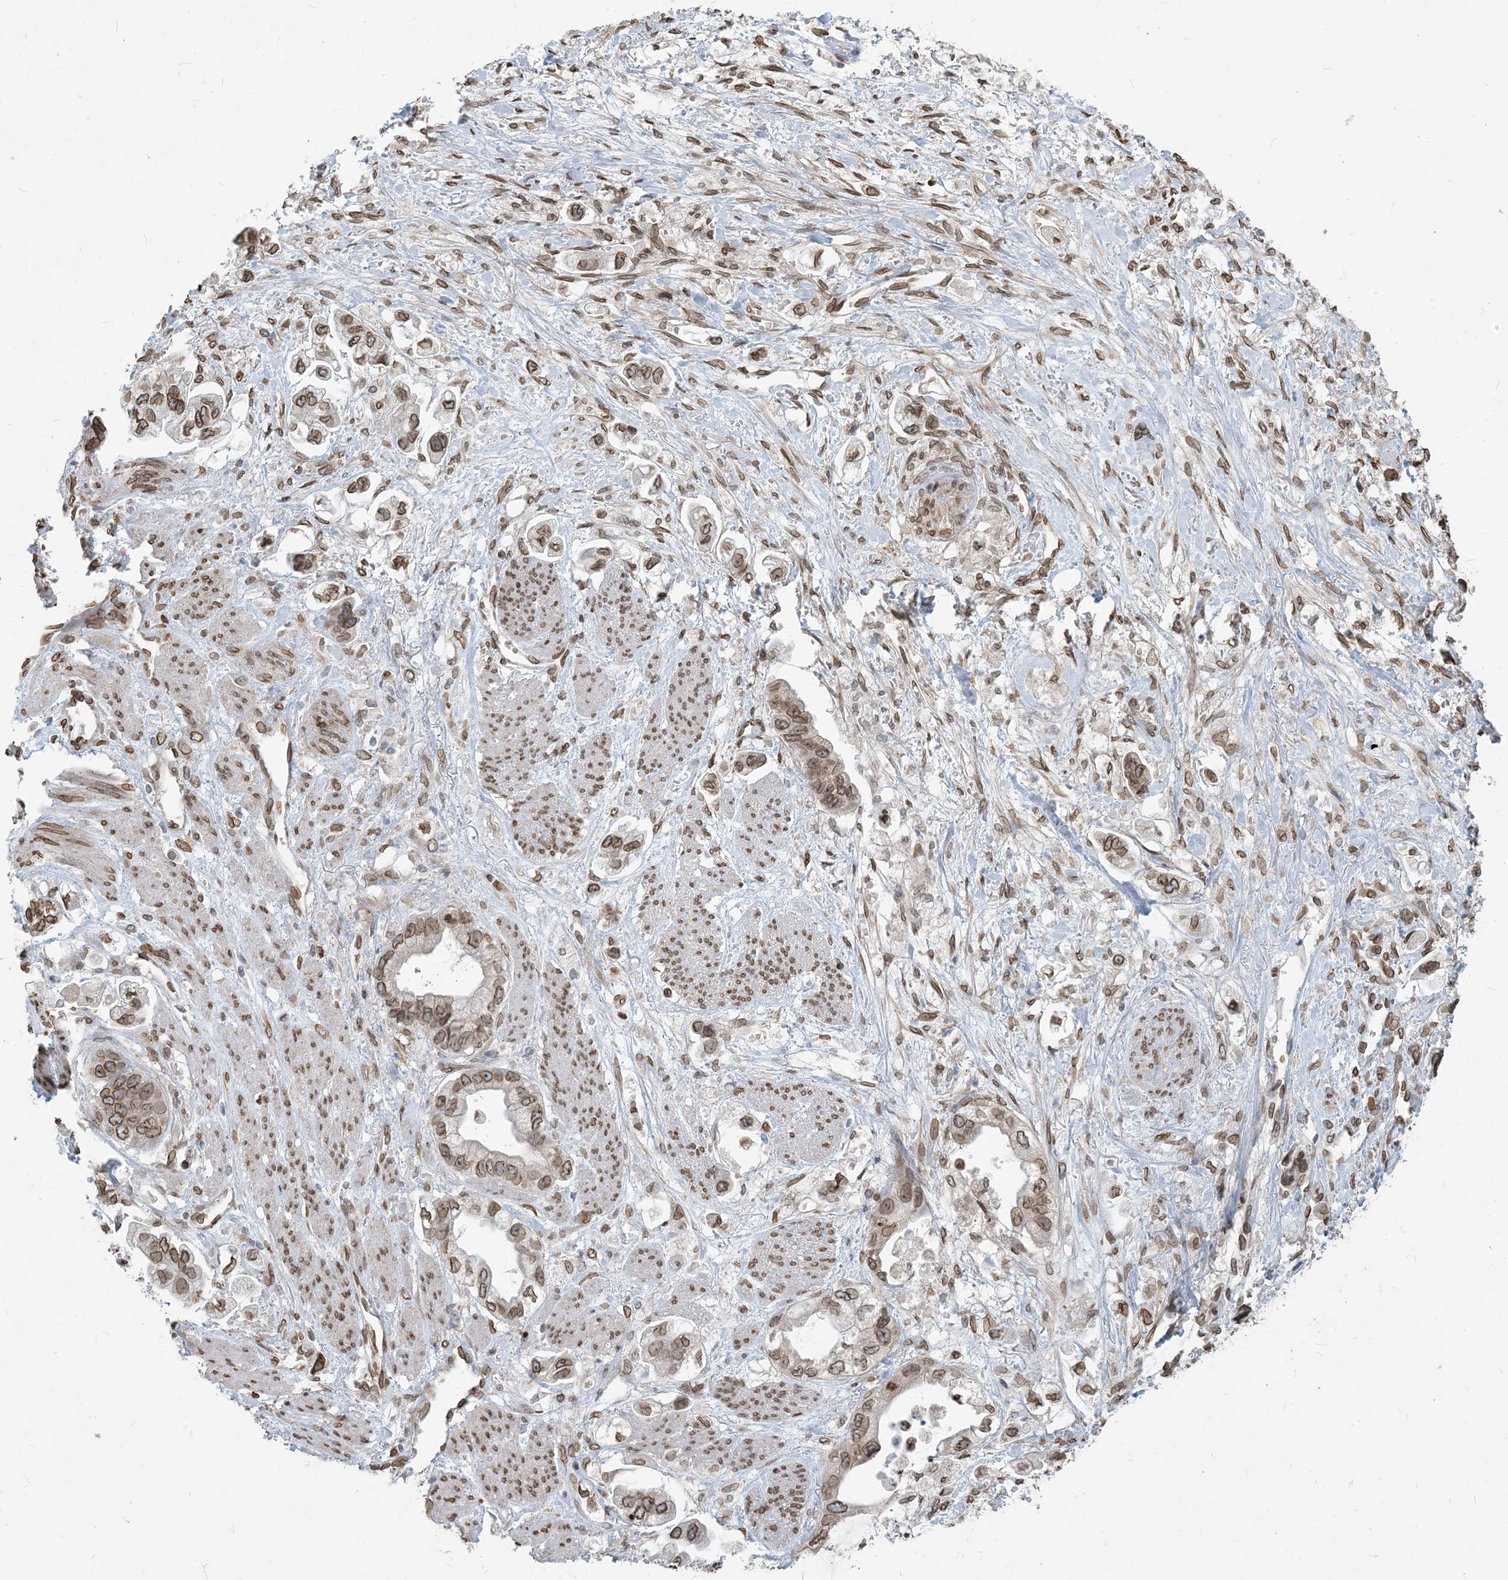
{"staining": {"intensity": "moderate", "quantity": ">75%", "location": "cytoplasmic/membranous,nuclear"}, "tissue": "stomach cancer", "cell_type": "Tumor cells", "image_type": "cancer", "snomed": [{"axis": "morphology", "description": "Adenocarcinoma, NOS"}, {"axis": "topography", "description": "Stomach"}], "caption": "High-power microscopy captured an immunohistochemistry (IHC) image of stomach cancer (adenocarcinoma), revealing moderate cytoplasmic/membranous and nuclear expression in approximately >75% of tumor cells. The protein of interest is stained brown, and the nuclei are stained in blue (DAB (3,3'-diaminobenzidine) IHC with brightfield microscopy, high magnification).", "gene": "WWP1", "patient": {"sex": "male", "age": 62}}